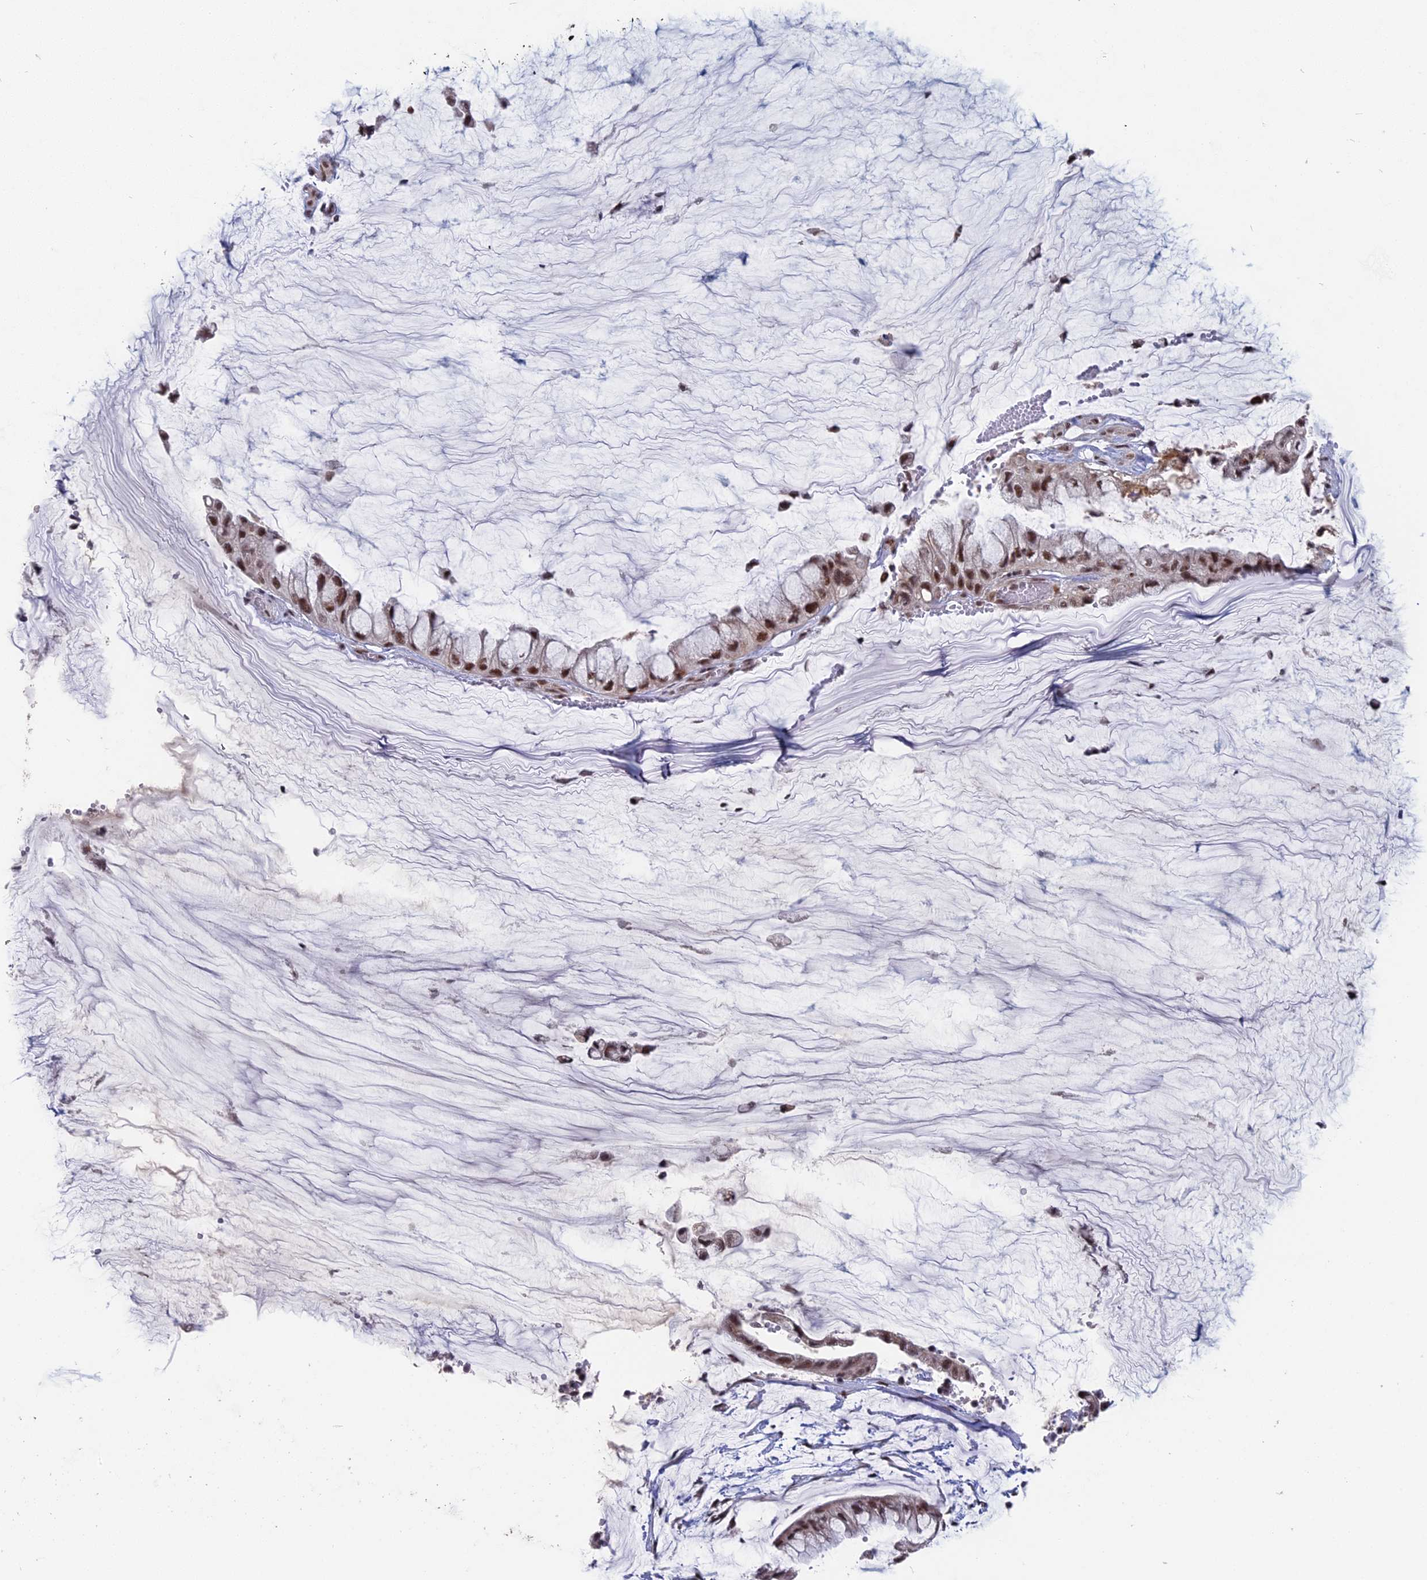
{"staining": {"intensity": "moderate", "quantity": ">75%", "location": "nuclear"}, "tissue": "ovarian cancer", "cell_type": "Tumor cells", "image_type": "cancer", "snomed": [{"axis": "morphology", "description": "Cystadenocarcinoma, mucinous, NOS"}, {"axis": "topography", "description": "Ovary"}], "caption": "Mucinous cystadenocarcinoma (ovarian) stained for a protein shows moderate nuclear positivity in tumor cells. (Brightfield microscopy of DAB IHC at high magnification).", "gene": "SF3A2", "patient": {"sex": "female", "age": 39}}